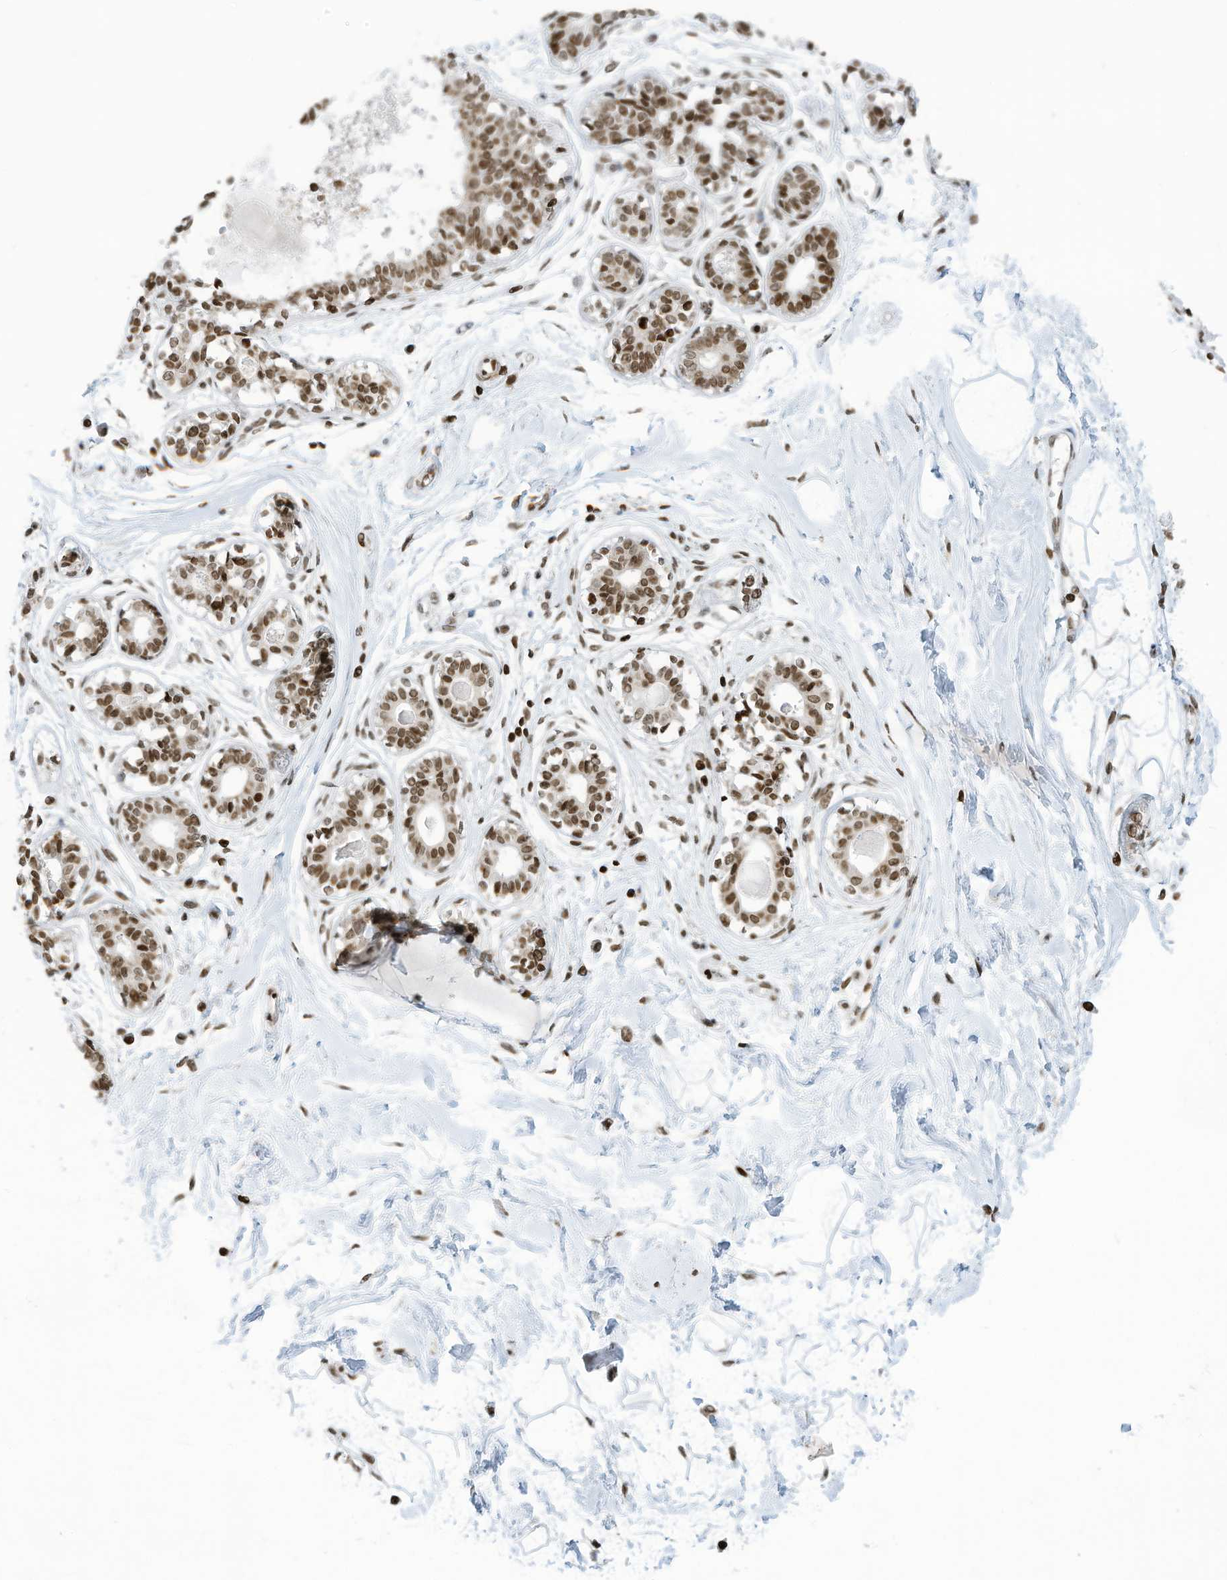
{"staining": {"intensity": "strong", "quantity": ">75%", "location": "nuclear"}, "tissue": "breast", "cell_type": "Adipocytes", "image_type": "normal", "snomed": [{"axis": "morphology", "description": "Normal tissue, NOS"}, {"axis": "topography", "description": "Breast"}], "caption": "There is high levels of strong nuclear staining in adipocytes of benign breast, as demonstrated by immunohistochemical staining (brown color).", "gene": "ADI1", "patient": {"sex": "female", "age": 45}}